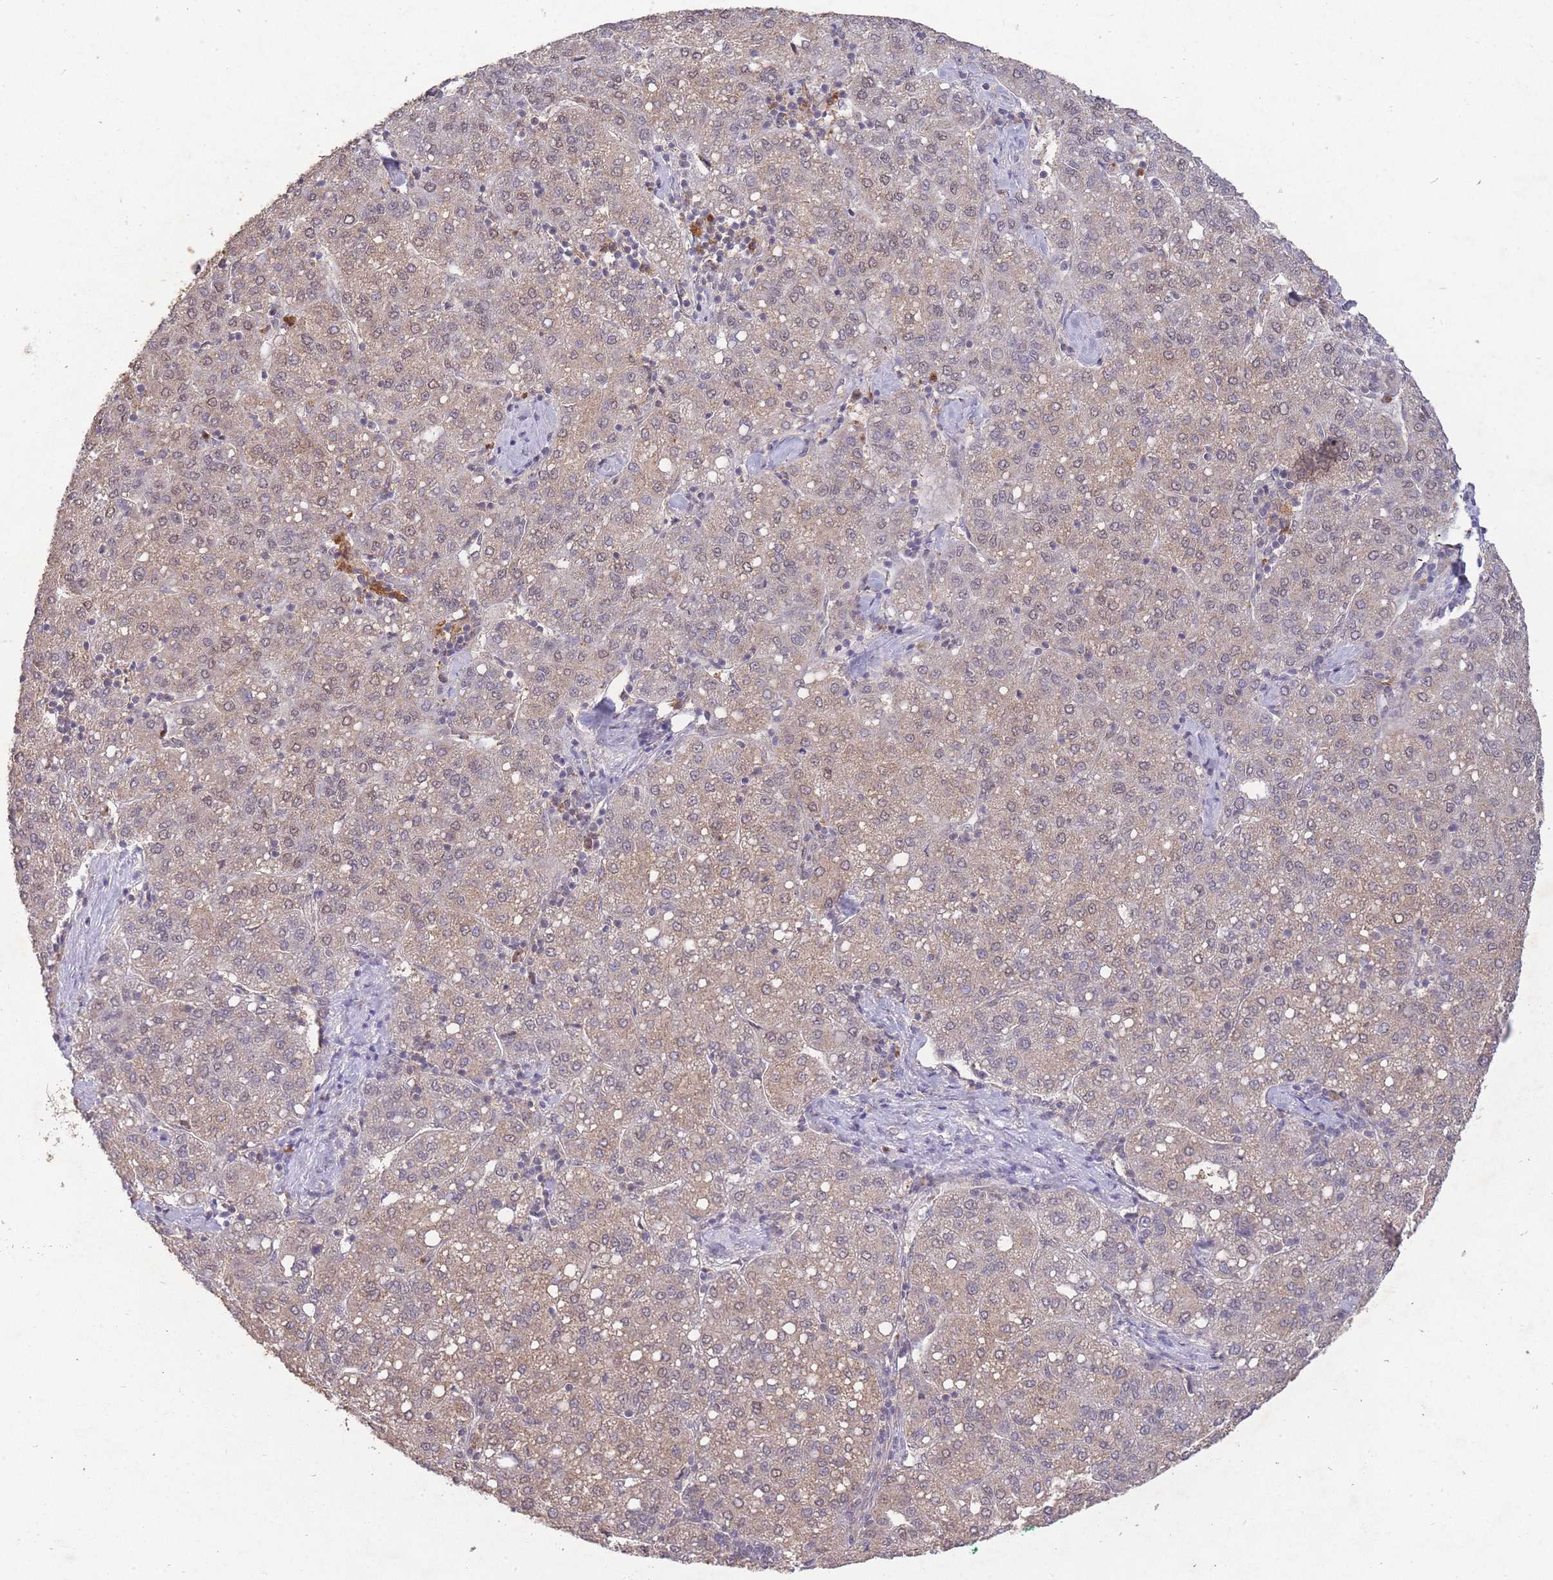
{"staining": {"intensity": "weak", "quantity": ">75%", "location": "cytoplasmic/membranous,nuclear"}, "tissue": "liver cancer", "cell_type": "Tumor cells", "image_type": "cancer", "snomed": [{"axis": "morphology", "description": "Carcinoma, Hepatocellular, NOS"}, {"axis": "topography", "description": "Liver"}], "caption": "The immunohistochemical stain labels weak cytoplasmic/membranous and nuclear staining in tumor cells of hepatocellular carcinoma (liver) tissue.", "gene": "RNF144B", "patient": {"sex": "male", "age": 65}}